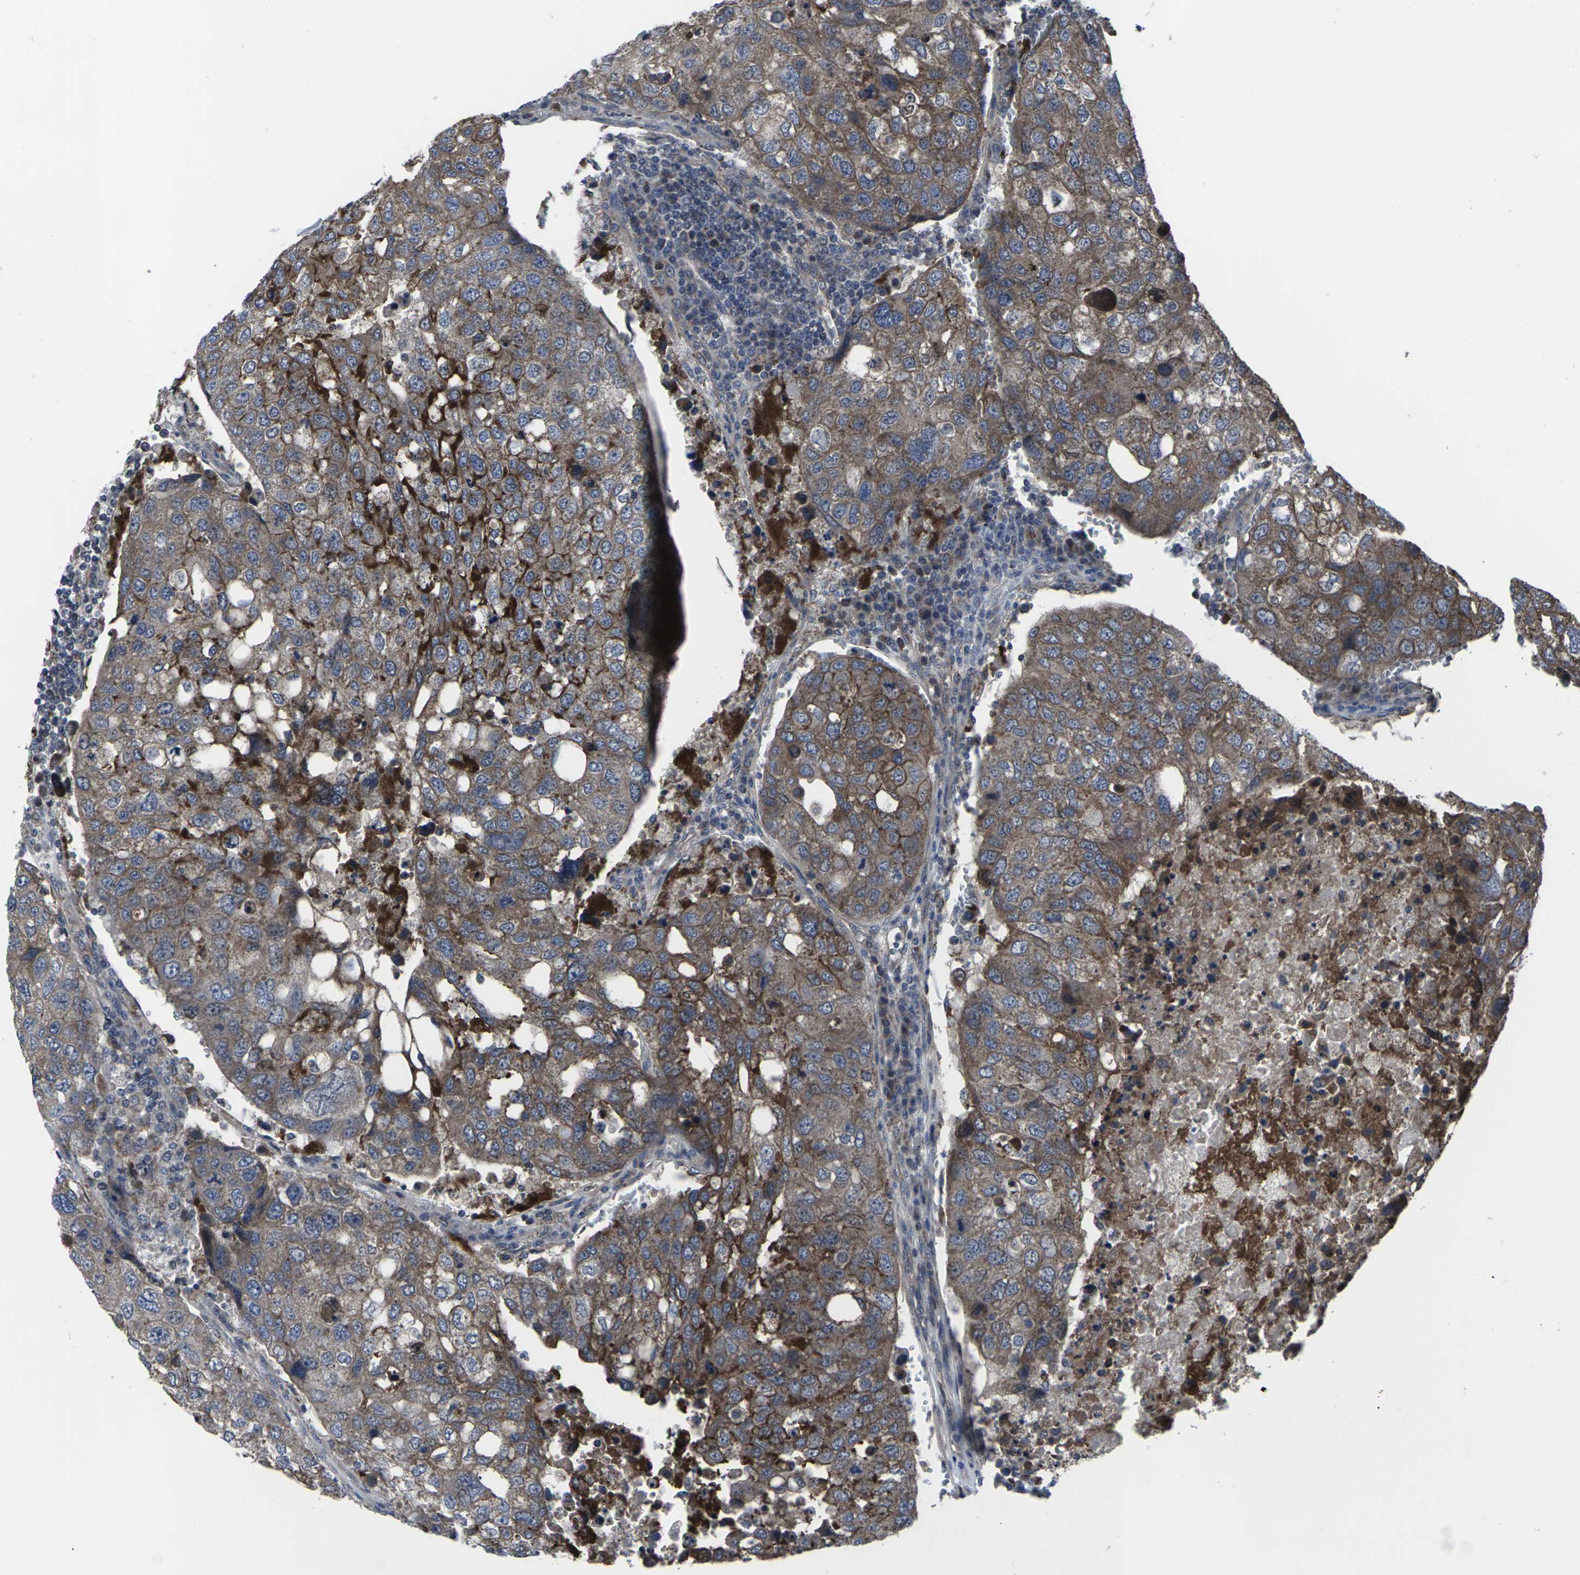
{"staining": {"intensity": "moderate", "quantity": ">75%", "location": "cytoplasmic/membranous"}, "tissue": "urothelial cancer", "cell_type": "Tumor cells", "image_type": "cancer", "snomed": [{"axis": "morphology", "description": "Urothelial carcinoma, High grade"}, {"axis": "topography", "description": "Lymph node"}, {"axis": "topography", "description": "Urinary bladder"}], "caption": "A brown stain shows moderate cytoplasmic/membranous staining of a protein in urothelial cancer tumor cells. (DAB (3,3'-diaminobenzidine) IHC, brown staining for protein, blue staining for nuclei).", "gene": "MAPKAPK2", "patient": {"sex": "male", "age": 51}}